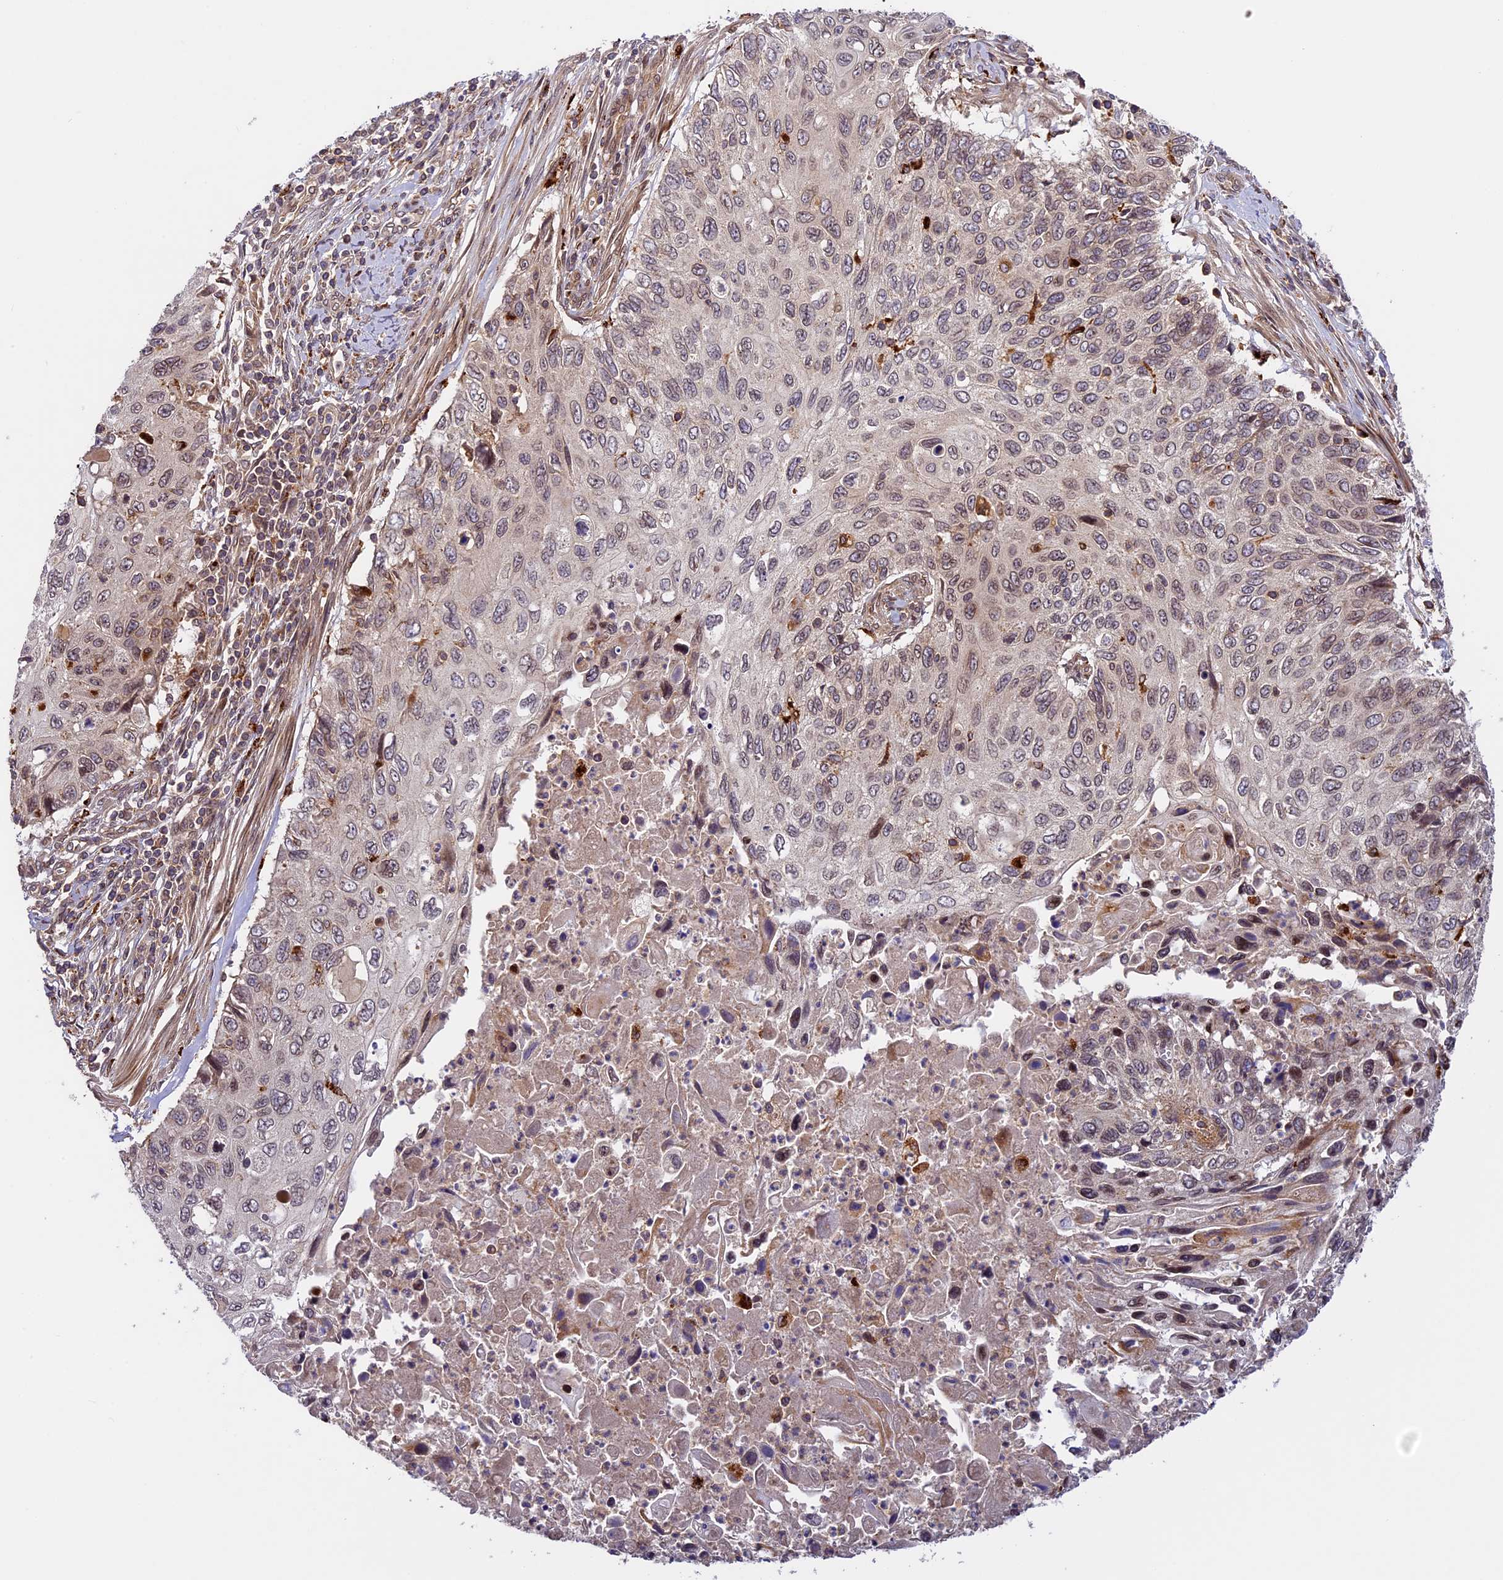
{"staining": {"intensity": "weak", "quantity": "25%-75%", "location": "cytoplasmic/membranous,nuclear"}, "tissue": "cervical cancer", "cell_type": "Tumor cells", "image_type": "cancer", "snomed": [{"axis": "morphology", "description": "Squamous cell carcinoma, NOS"}, {"axis": "topography", "description": "Cervix"}], "caption": "Protein expression analysis of human cervical cancer reveals weak cytoplasmic/membranous and nuclear positivity in approximately 25%-75% of tumor cells.", "gene": "DGKH", "patient": {"sex": "female", "age": 70}}